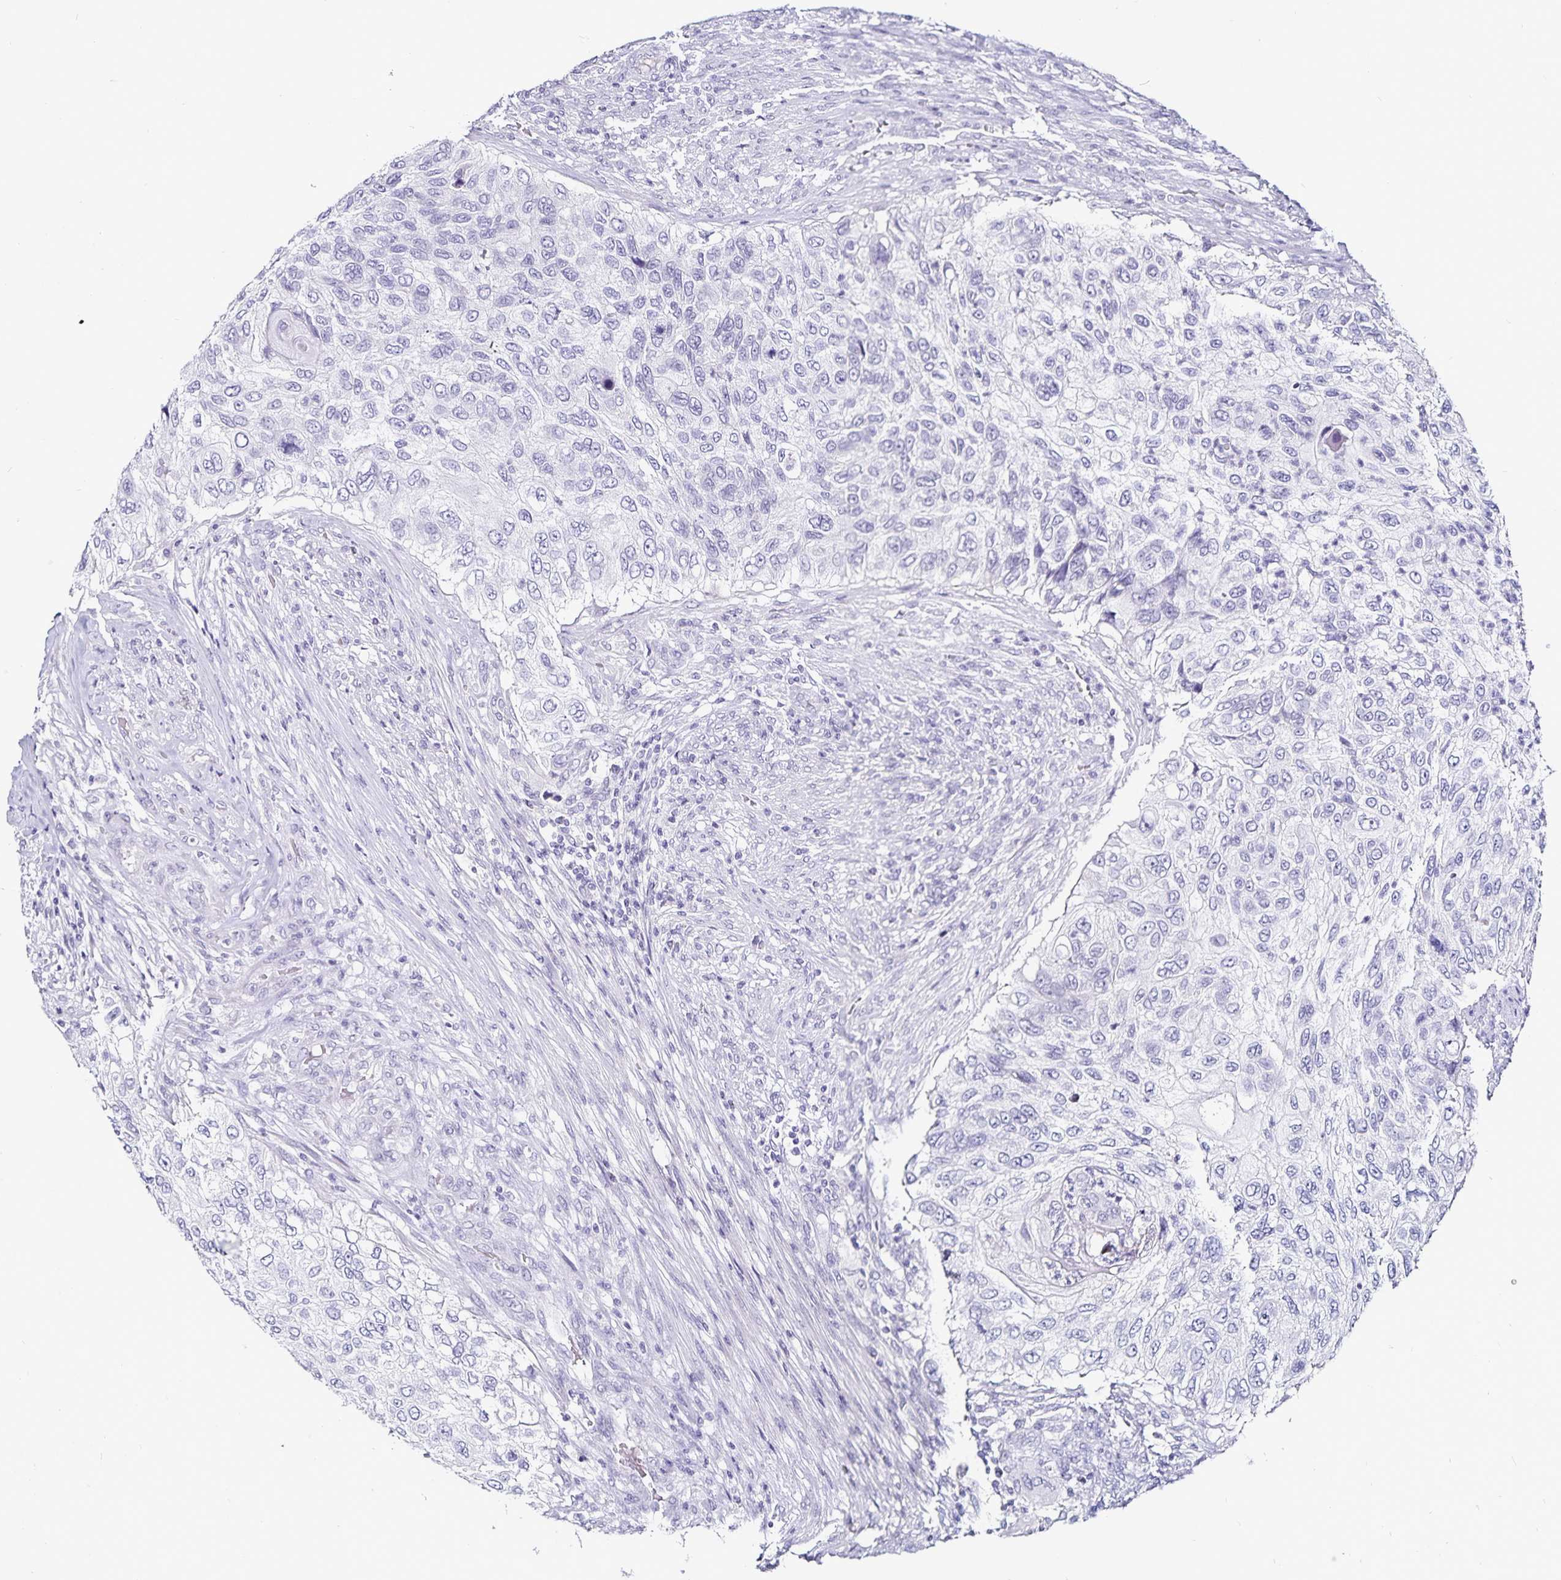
{"staining": {"intensity": "negative", "quantity": "none", "location": "none"}, "tissue": "urothelial cancer", "cell_type": "Tumor cells", "image_type": "cancer", "snomed": [{"axis": "morphology", "description": "Urothelial carcinoma, High grade"}, {"axis": "topography", "description": "Urinary bladder"}], "caption": "The immunohistochemistry (IHC) photomicrograph has no significant positivity in tumor cells of urothelial carcinoma (high-grade) tissue.", "gene": "TSPAN7", "patient": {"sex": "female", "age": 60}}